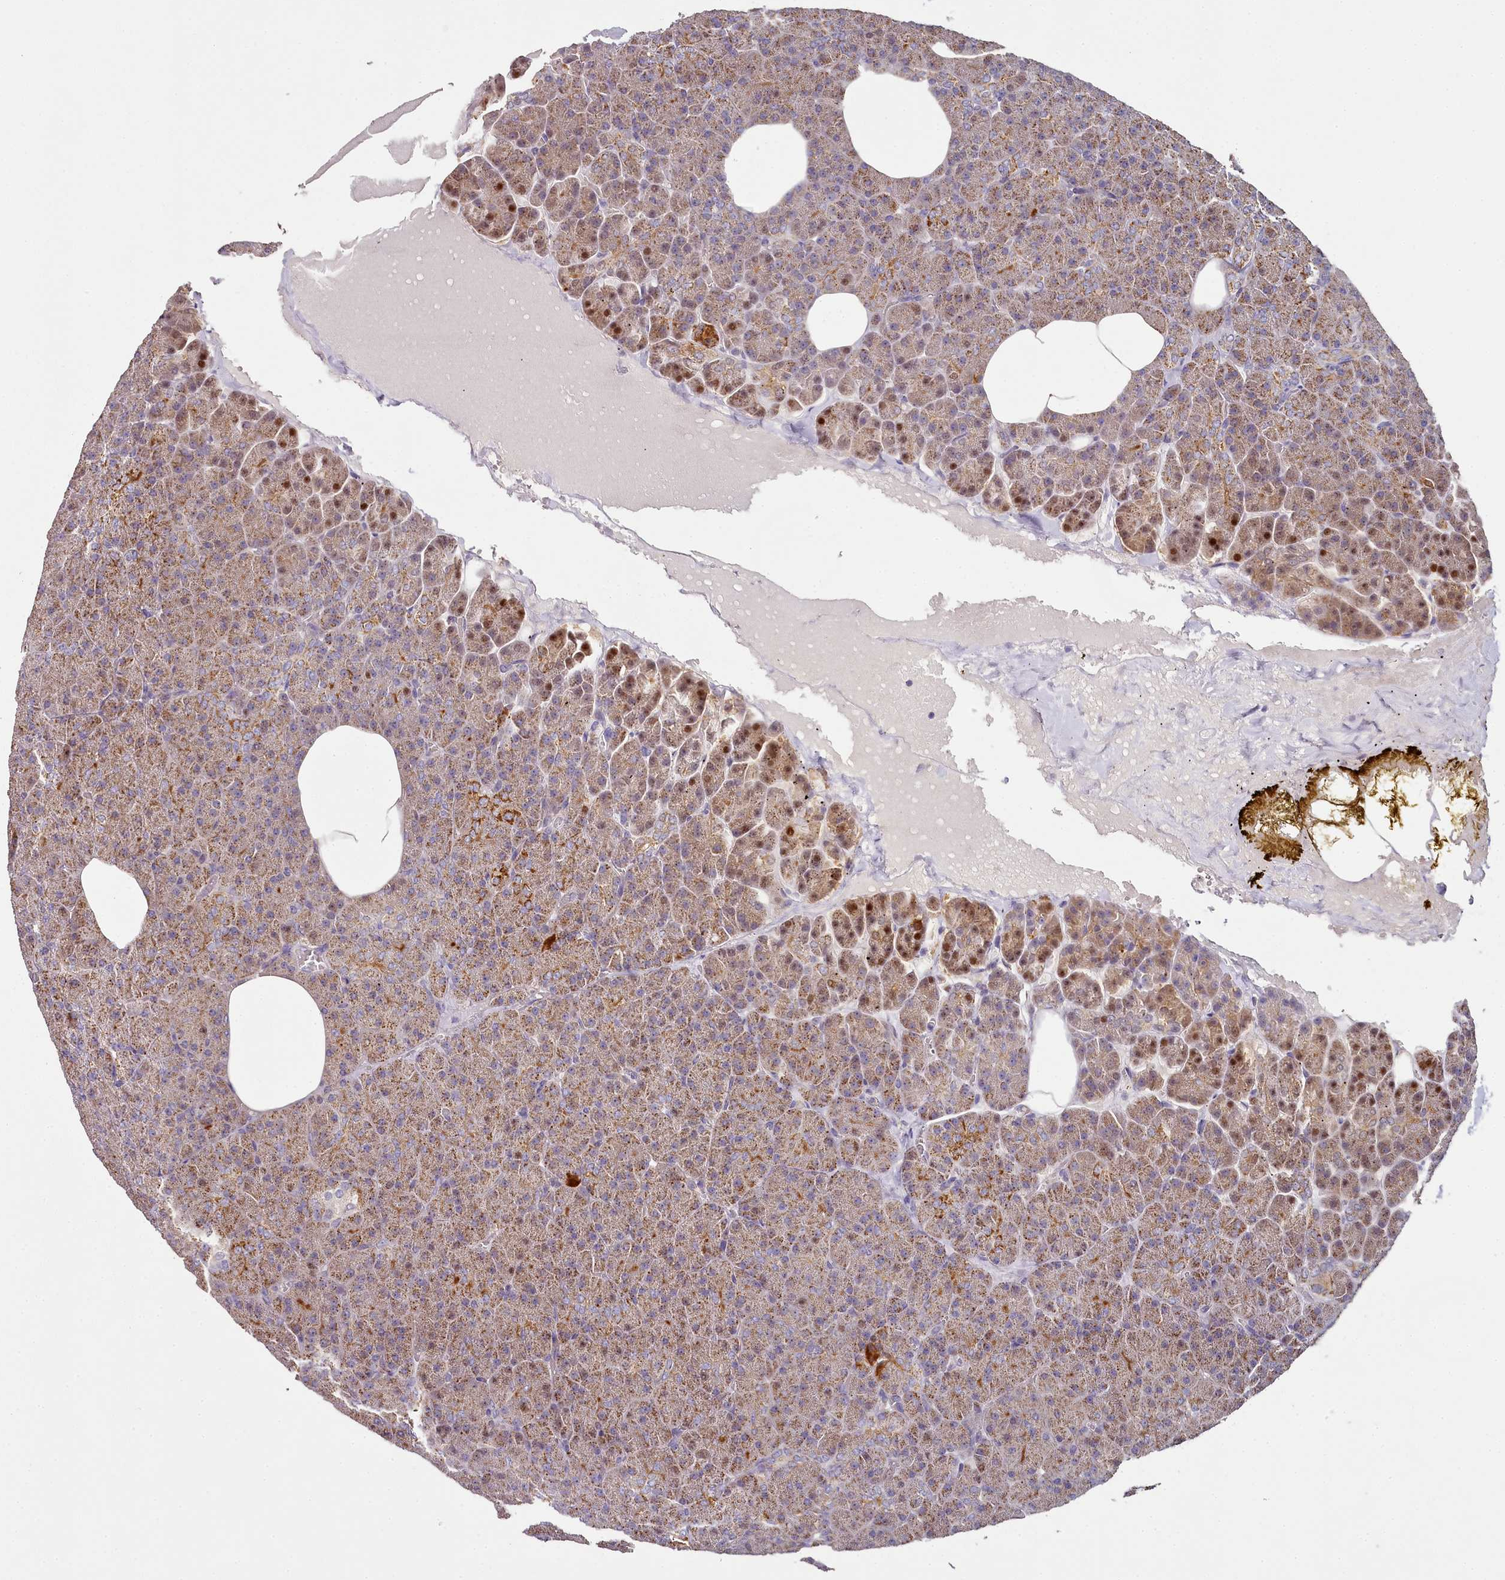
{"staining": {"intensity": "moderate", "quantity": ">75%", "location": "cytoplasmic/membranous"}, "tissue": "pancreas", "cell_type": "Exocrine glandular cells", "image_type": "normal", "snomed": [{"axis": "morphology", "description": "Normal tissue, NOS"}, {"axis": "morphology", "description": "Carcinoid, malignant, NOS"}, {"axis": "topography", "description": "Pancreas"}], "caption": "Immunohistochemical staining of unremarkable human pancreas exhibits moderate cytoplasmic/membranous protein expression in about >75% of exocrine glandular cells.", "gene": "ACSS1", "patient": {"sex": "female", "age": 35}}